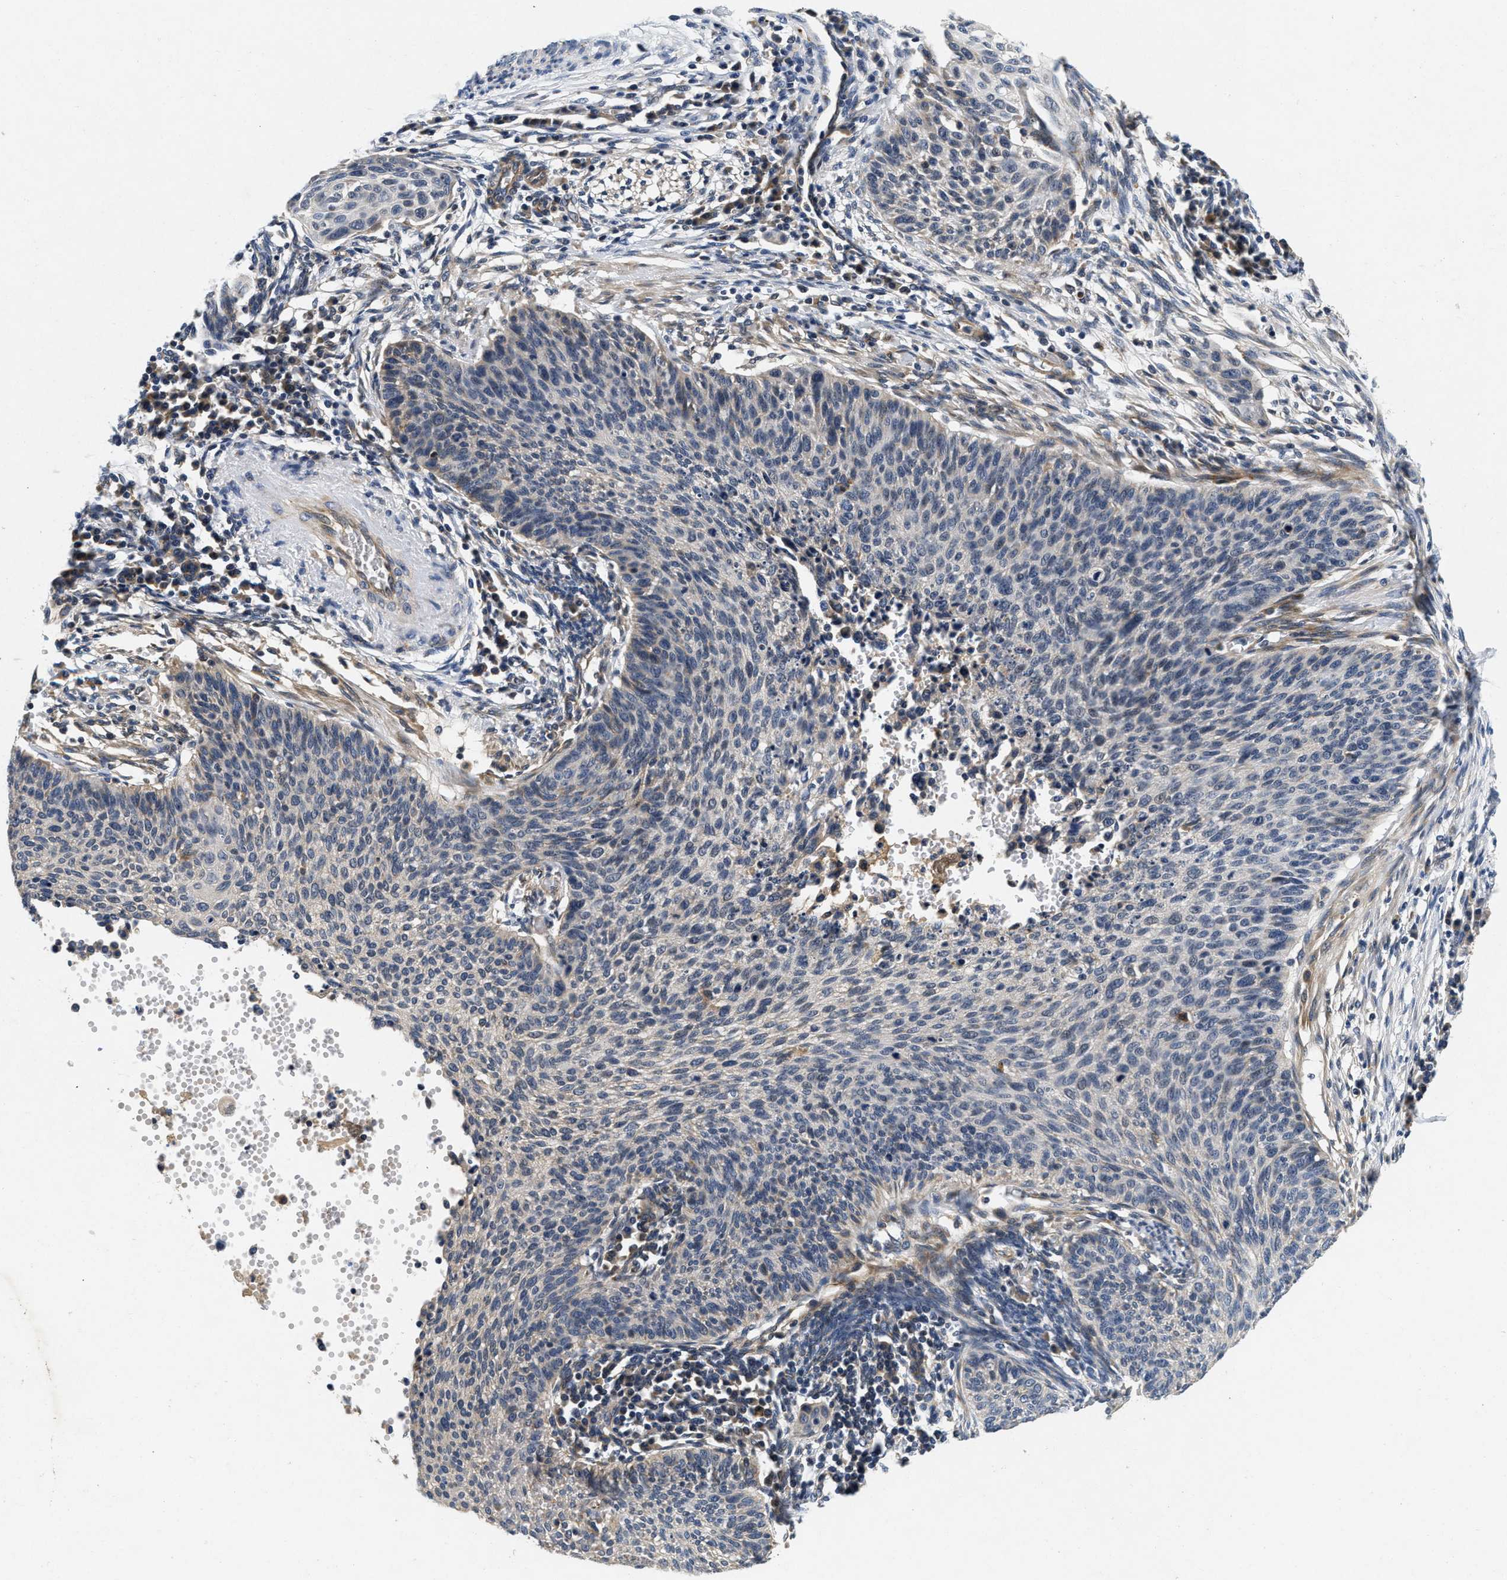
{"staining": {"intensity": "moderate", "quantity": "<25%", "location": "cytoplasmic/membranous"}, "tissue": "cervical cancer", "cell_type": "Tumor cells", "image_type": "cancer", "snomed": [{"axis": "morphology", "description": "Squamous cell carcinoma, NOS"}, {"axis": "topography", "description": "Cervix"}], "caption": "Protein expression analysis of squamous cell carcinoma (cervical) reveals moderate cytoplasmic/membranous positivity in about <25% of tumor cells.", "gene": "PDP1", "patient": {"sex": "female", "age": 70}}